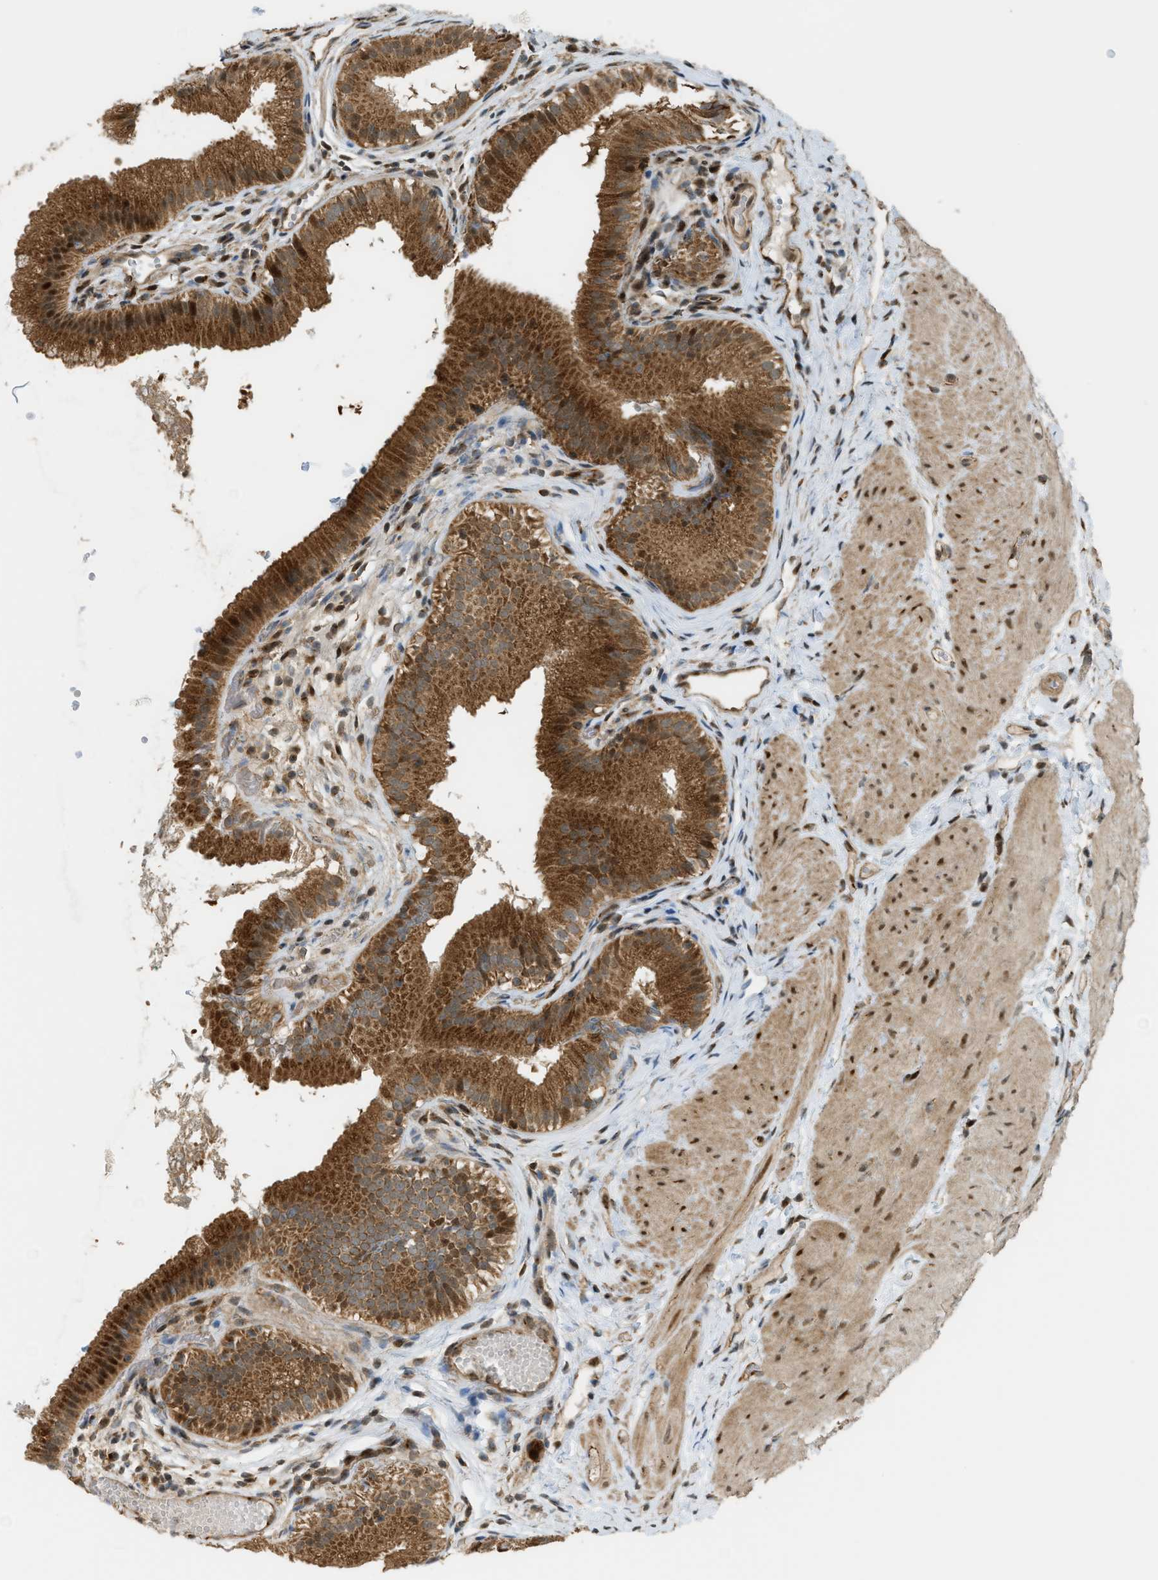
{"staining": {"intensity": "strong", "quantity": ">75%", "location": "cytoplasmic/membranous,nuclear"}, "tissue": "gallbladder", "cell_type": "Glandular cells", "image_type": "normal", "snomed": [{"axis": "morphology", "description": "Normal tissue, NOS"}, {"axis": "topography", "description": "Gallbladder"}], "caption": "IHC image of benign gallbladder stained for a protein (brown), which displays high levels of strong cytoplasmic/membranous,nuclear staining in about >75% of glandular cells.", "gene": "CCDC186", "patient": {"sex": "female", "age": 26}}